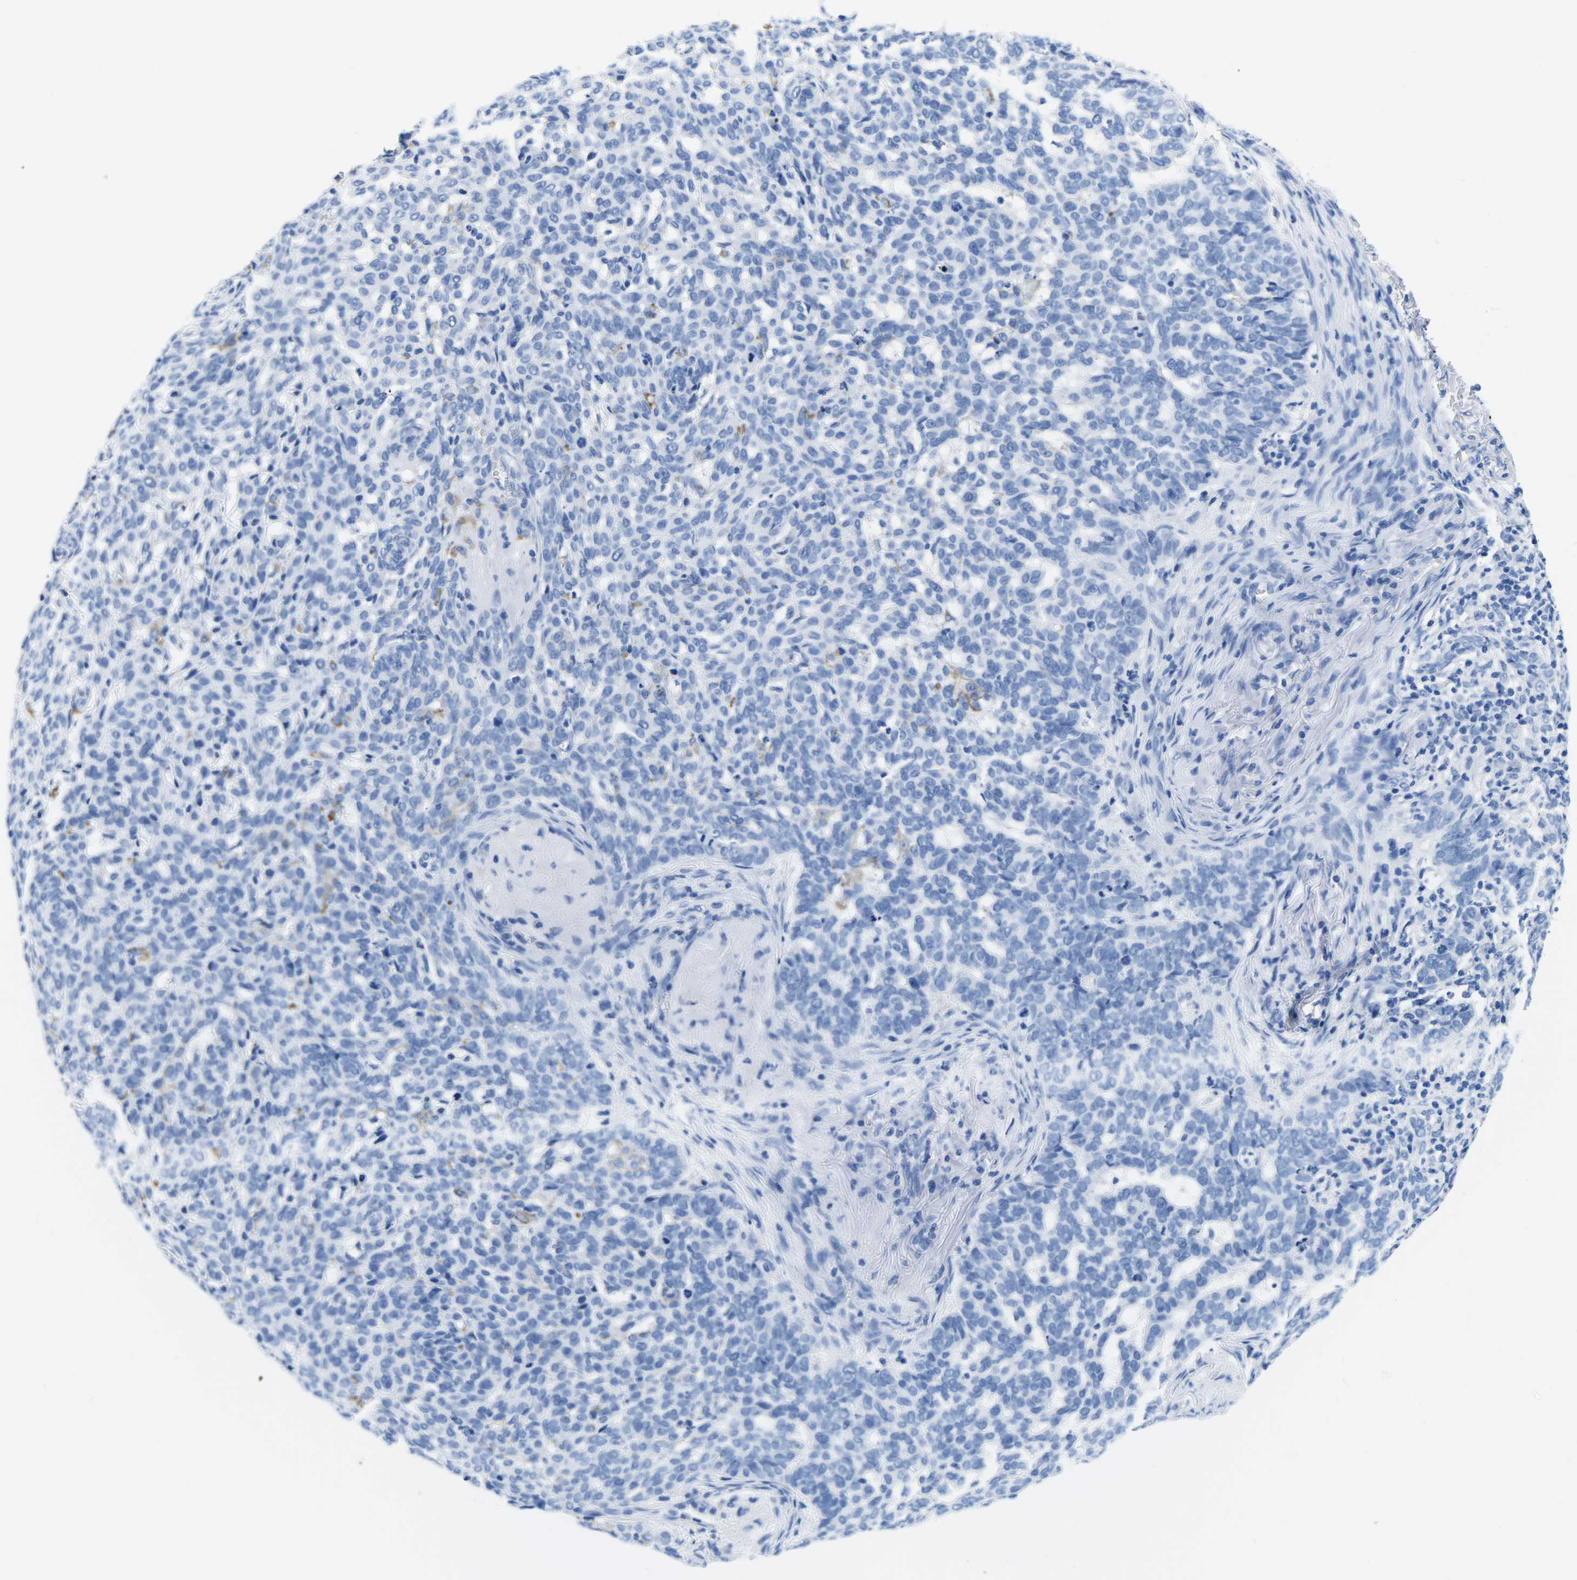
{"staining": {"intensity": "negative", "quantity": "none", "location": "none"}, "tissue": "skin cancer", "cell_type": "Tumor cells", "image_type": "cancer", "snomed": [{"axis": "morphology", "description": "Basal cell carcinoma"}, {"axis": "topography", "description": "Skin"}], "caption": "Skin basal cell carcinoma was stained to show a protein in brown. There is no significant positivity in tumor cells.", "gene": "CYP1A2", "patient": {"sex": "male", "age": 85}}